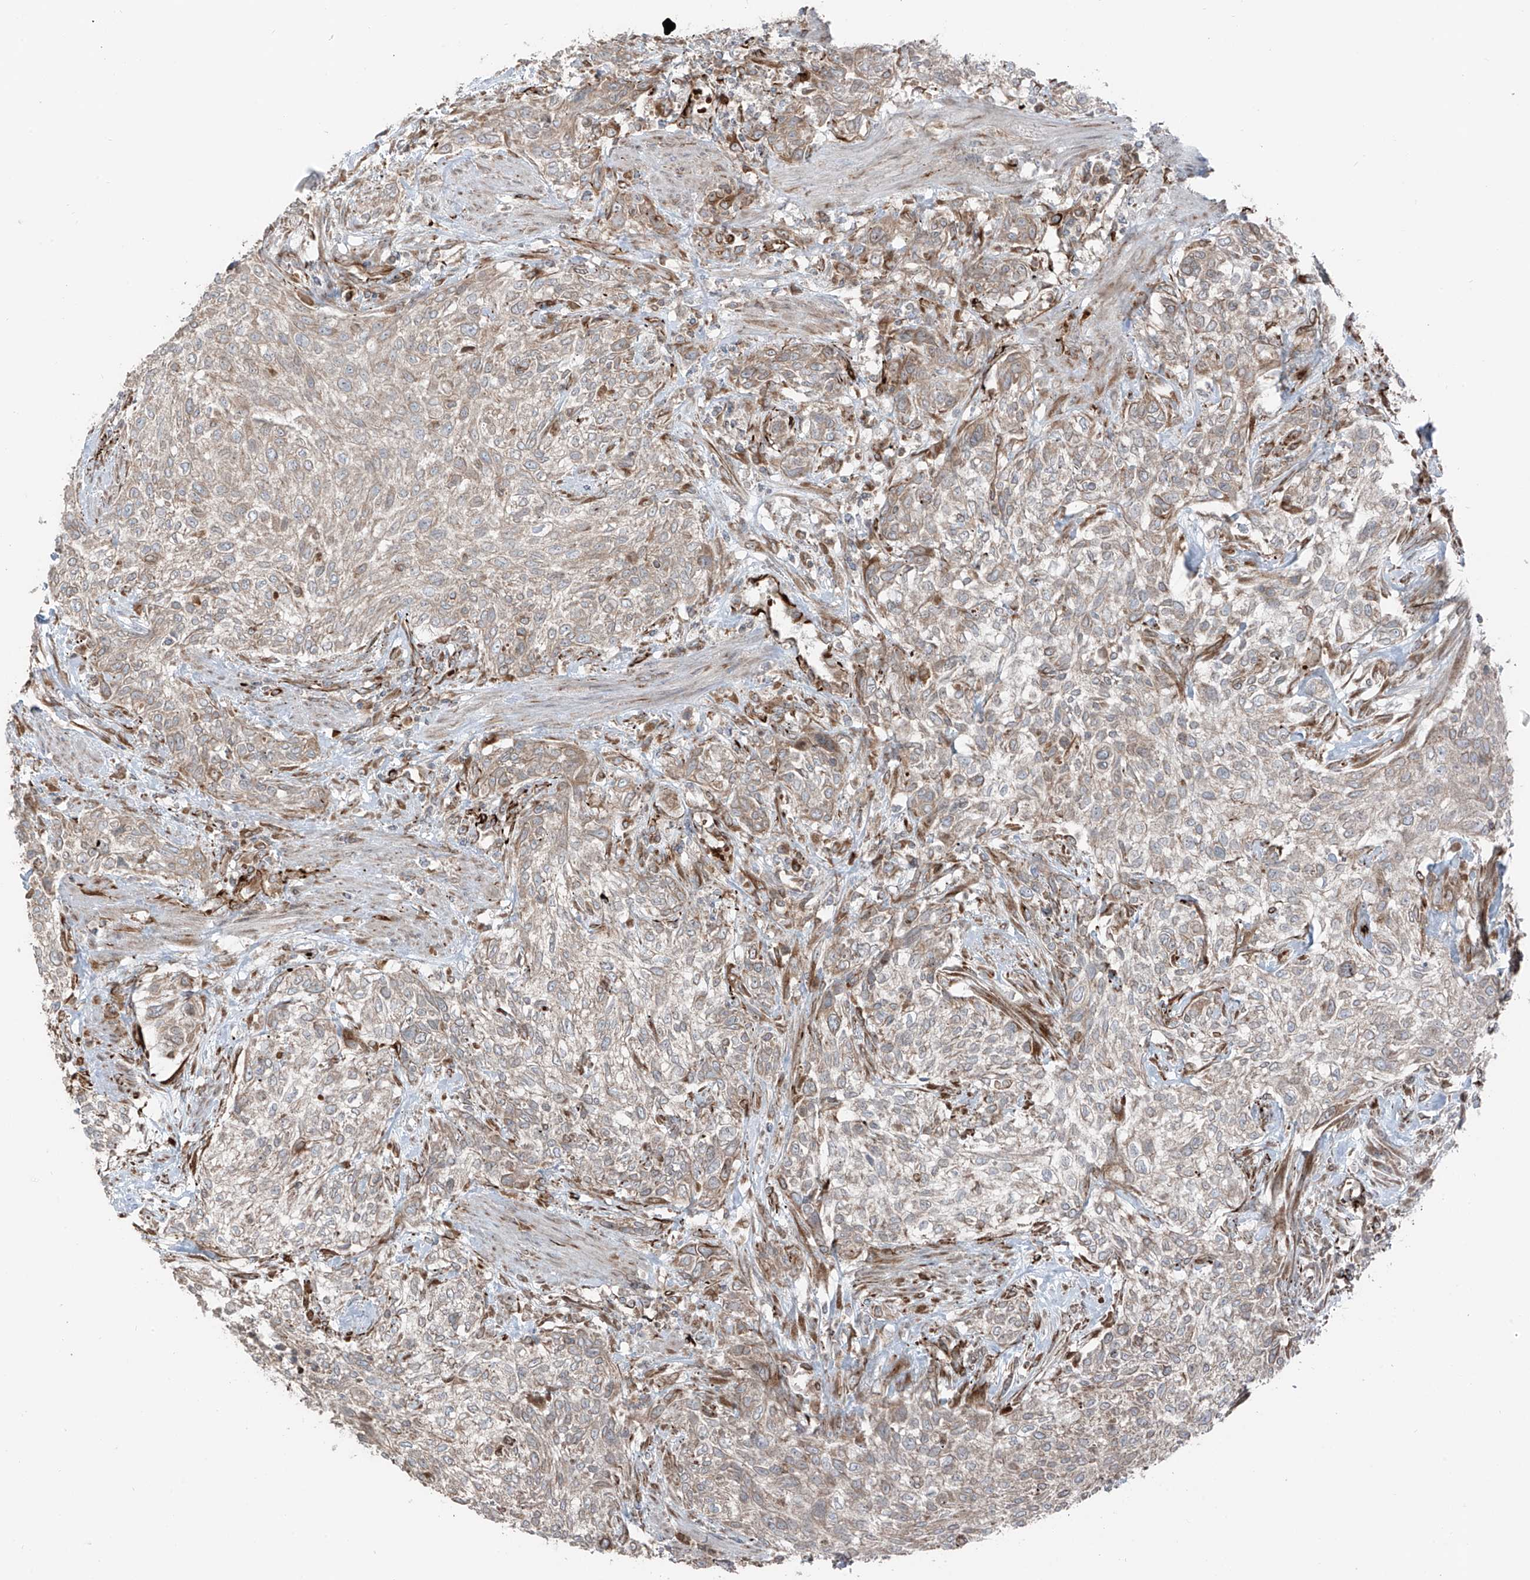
{"staining": {"intensity": "weak", "quantity": "25%-75%", "location": "cytoplasmic/membranous"}, "tissue": "urothelial cancer", "cell_type": "Tumor cells", "image_type": "cancer", "snomed": [{"axis": "morphology", "description": "Urothelial carcinoma, High grade"}, {"axis": "topography", "description": "Urinary bladder"}], "caption": "High-grade urothelial carcinoma stained with DAB (3,3'-diaminobenzidine) IHC reveals low levels of weak cytoplasmic/membranous expression in approximately 25%-75% of tumor cells.", "gene": "ERLEC1", "patient": {"sex": "male", "age": 35}}